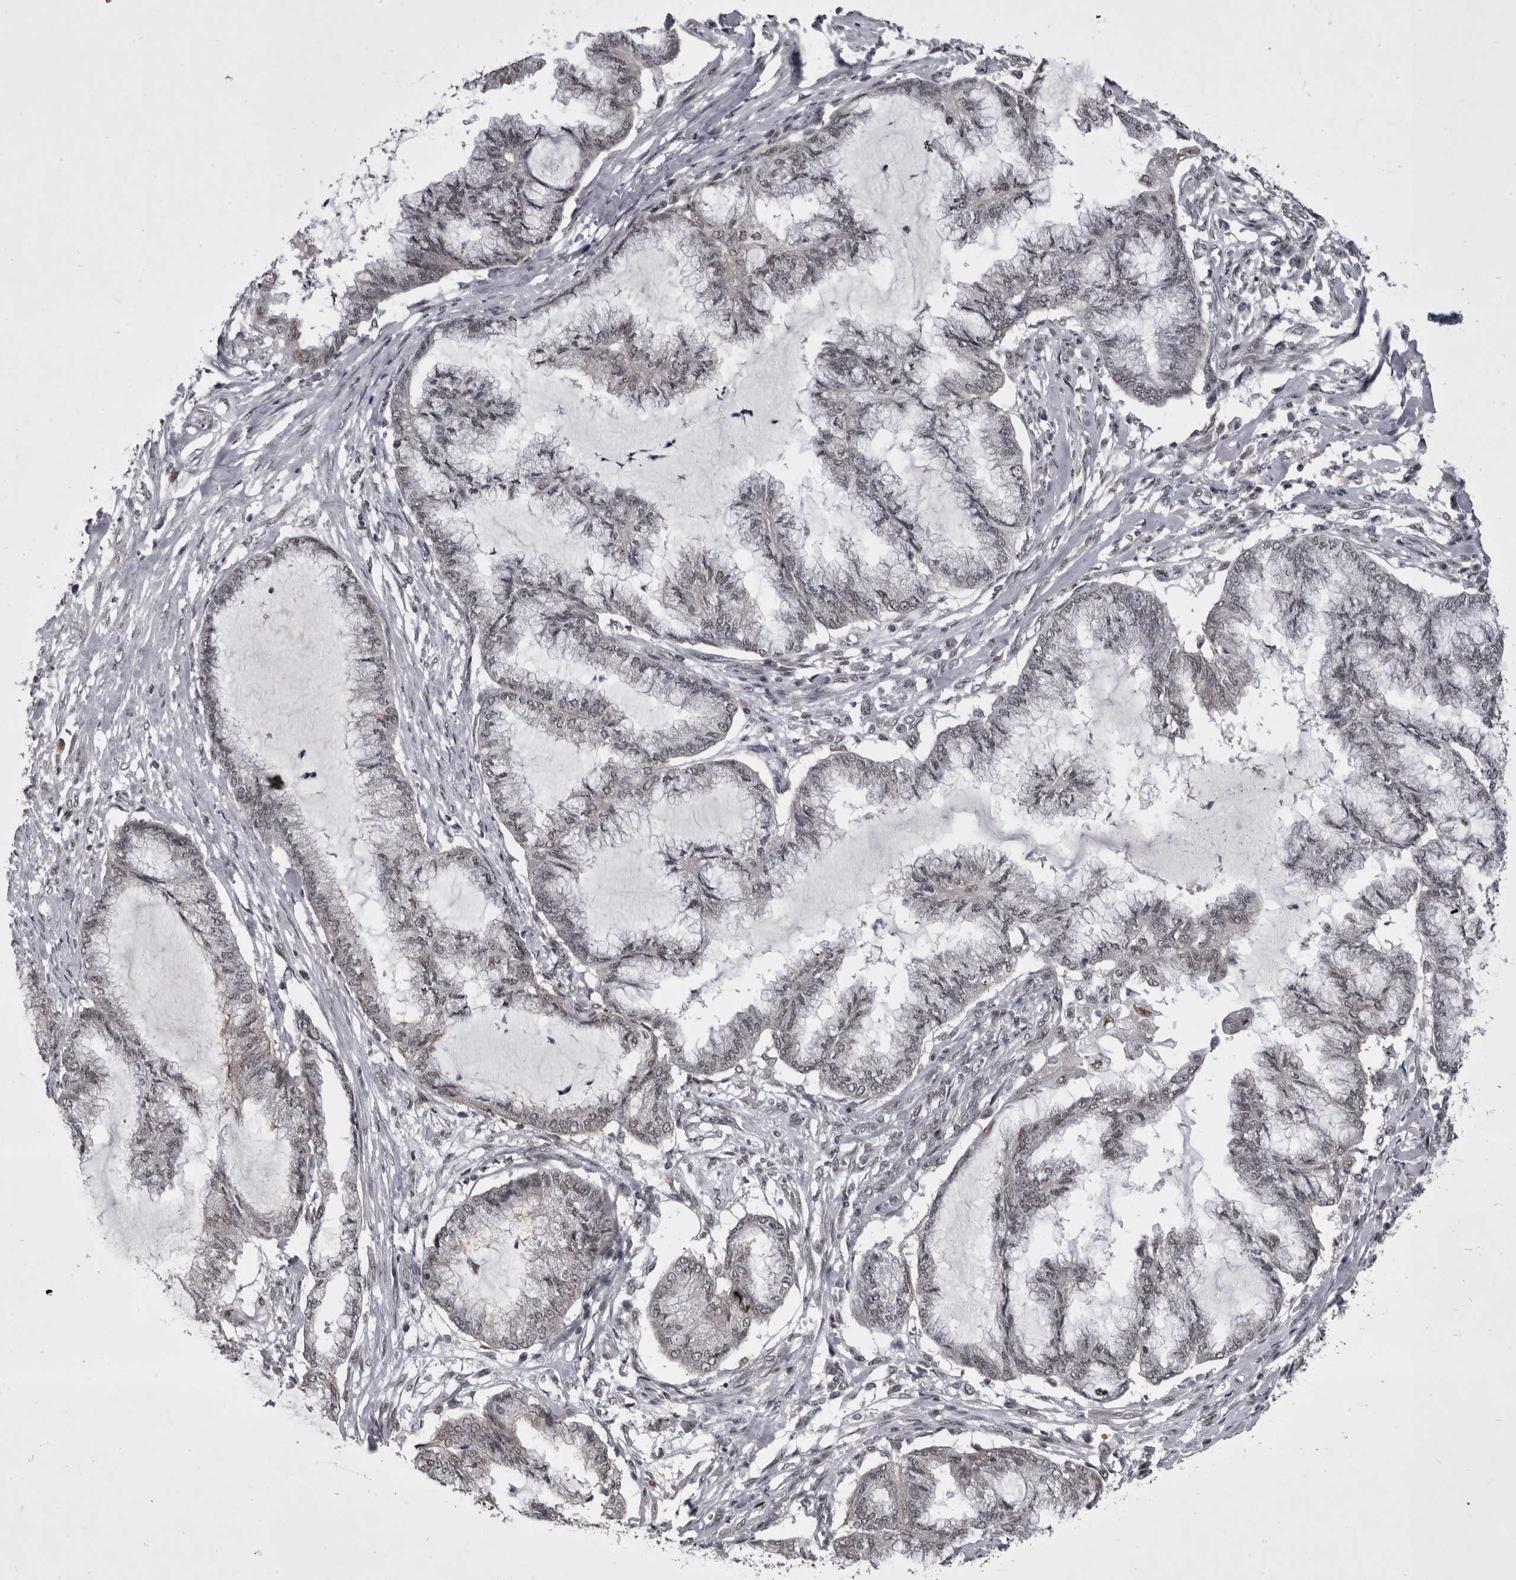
{"staining": {"intensity": "negative", "quantity": "none", "location": "none"}, "tissue": "endometrial cancer", "cell_type": "Tumor cells", "image_type": "cancer", "snomed": [{"axis": "morphology", "description": "Adenocarcinoma, NOS"}, {"axis": "topography", "description": "Endometrium"}], "caption": "DAB immunohistochemical staining of endometrial adenocarcinoma shows no significant positivity in tumor cells.", "gene": "PRPF3", "patient": {"sex": "female", "age": 86}}